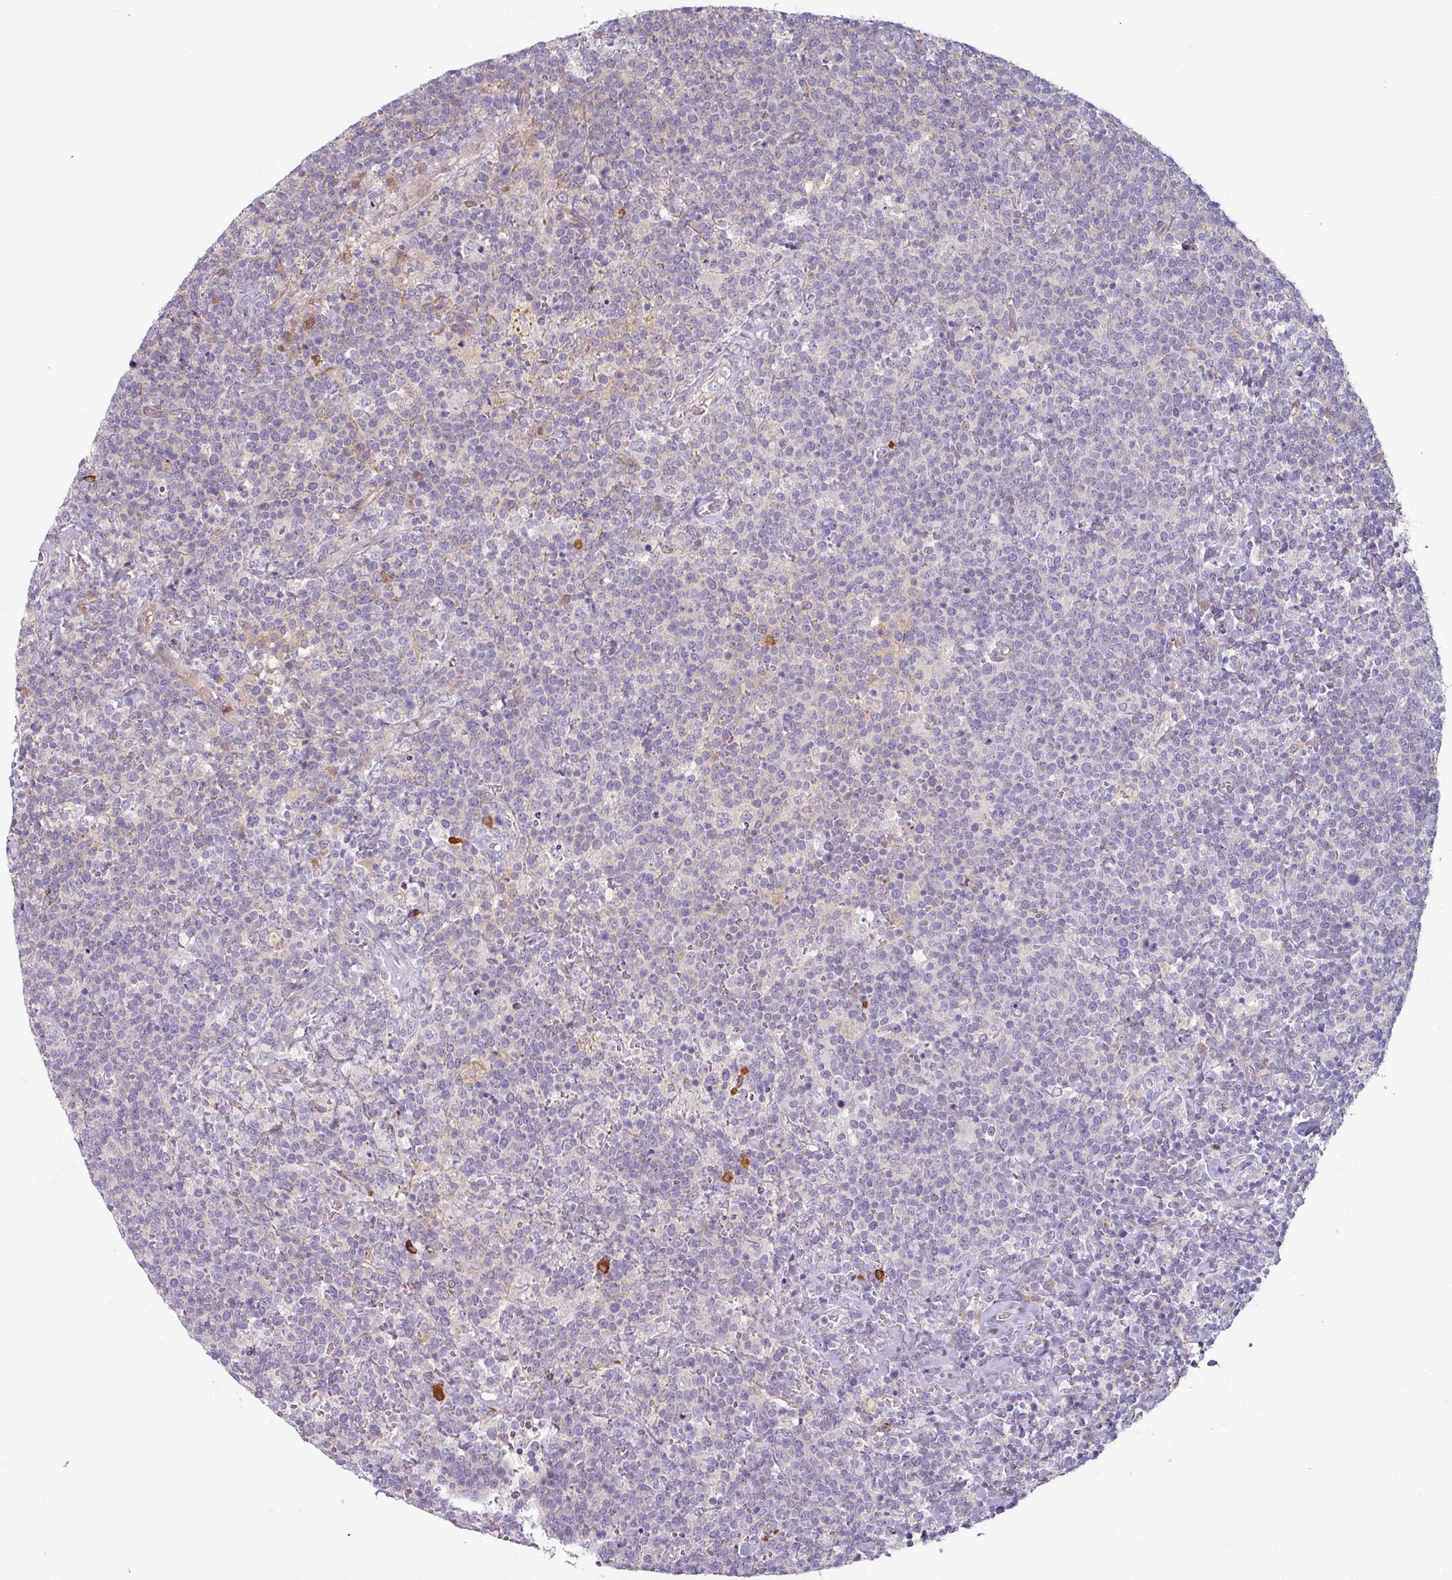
{"staining": {"intensity": "negative", "quantity": "none", "location": "none"}, "tissue": "lymphoma", "cell_type": "Tumor cells", "image_type": "cancer", "snomed": [{"axis": "morphology", "description": "Malignant lymphoma, non-Hodgkin's type, High grade"}, {"axis": "topography", "description": "Lymph node"}], "caption": "An immunohistochemistry (IHC) micrograph of lymphoma is shown. There is no staining in tumor cells of lymphoma.", "gene": "CEP78", "patient": {"sex": "male", "age": 61}}